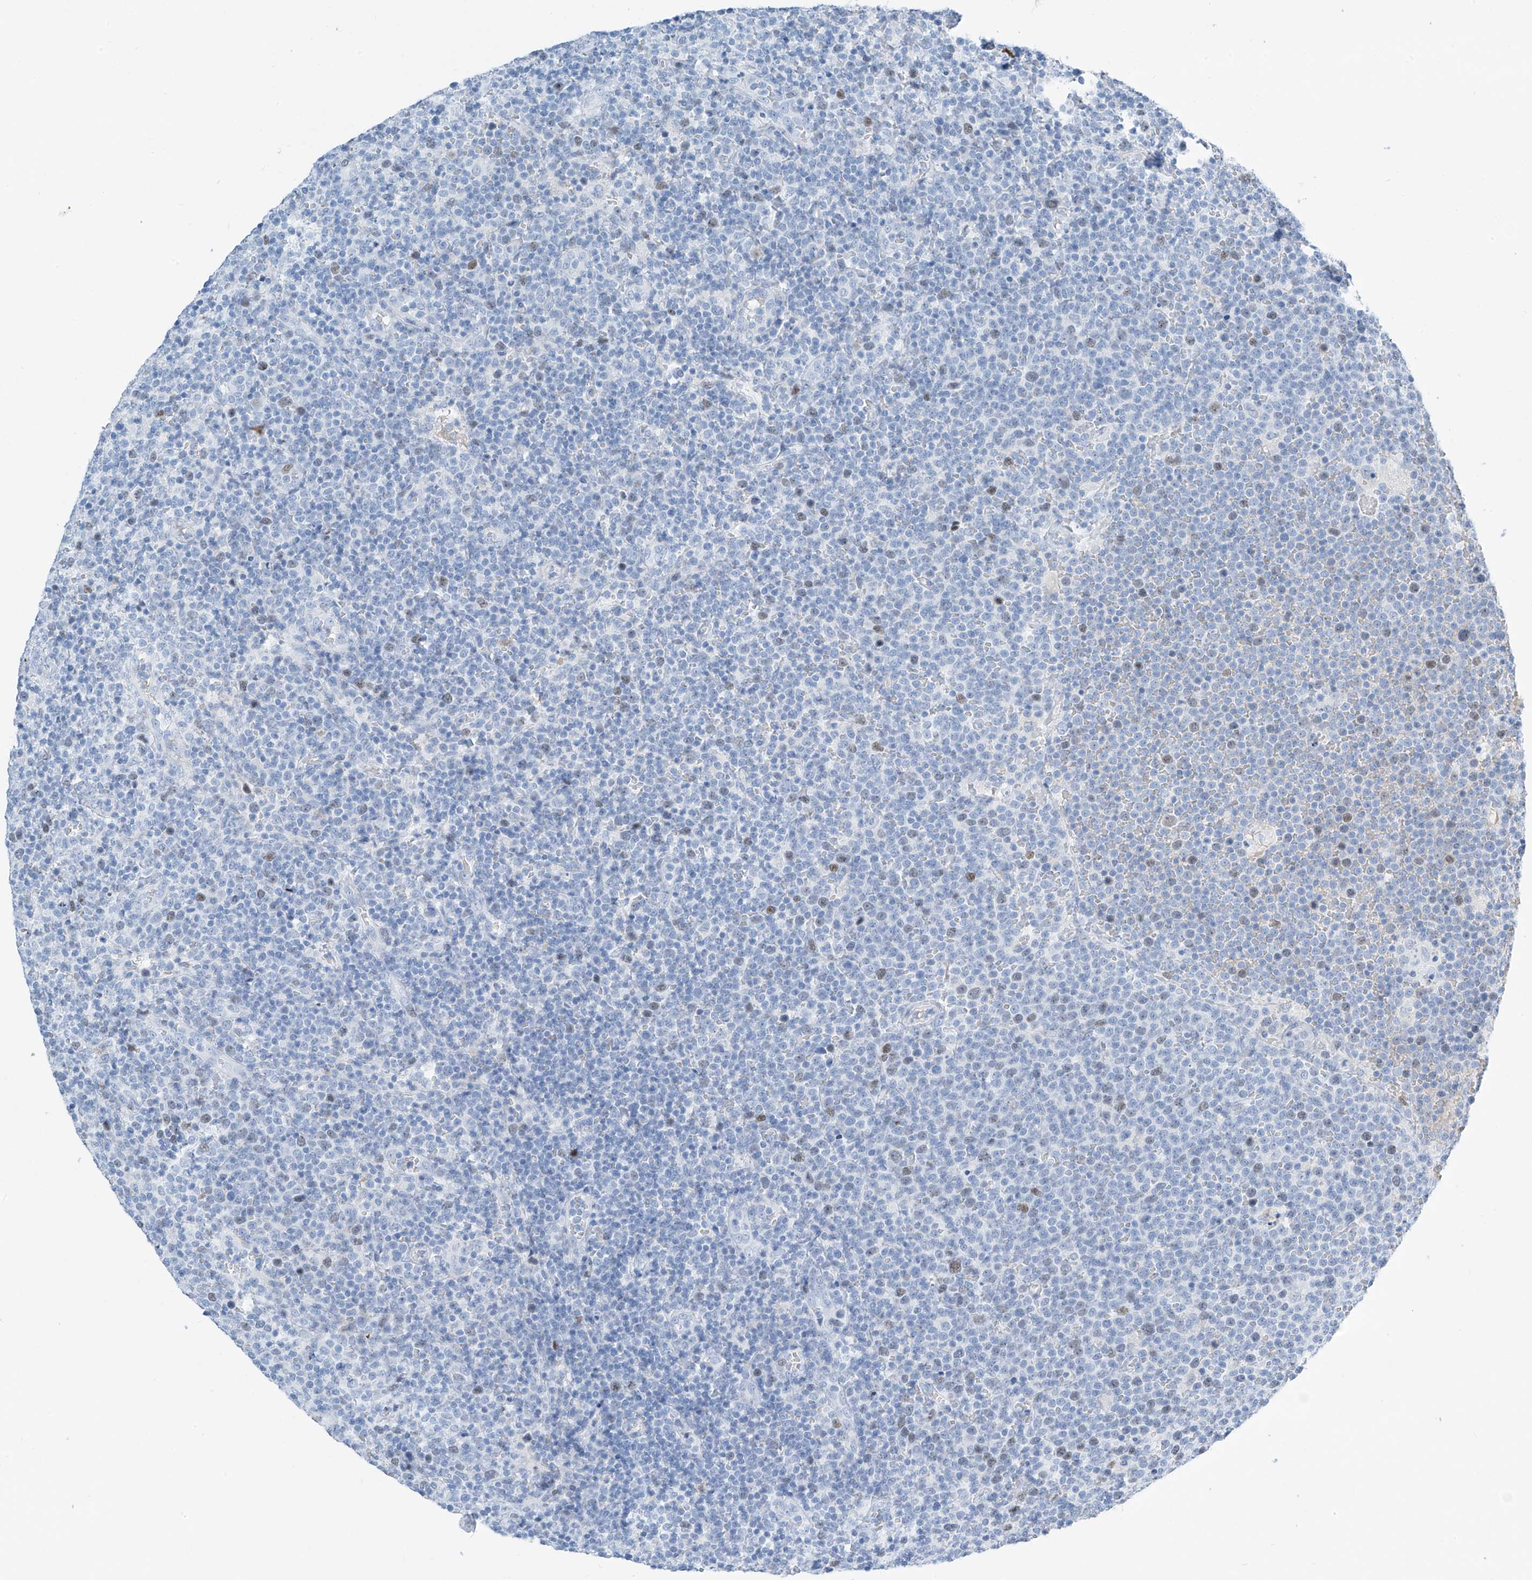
{"staining": {"intensity": "moderate", "quantity": "<25%", "location": "nuclear"}, "tissue": "lymphoma", "cell_type": "Tumor cells", "image_type": "cancer", "snomed": [{"axis": "morphology", "description": "Malignant lymphoma, non-Hodgkin's type, High grade"}, {"axis": "topography", "description": "Lymph node"}], "caption": "Malignant lymphoma, non-Hodgkin's type (high-grade) tissue exhibits moderate nuclear positivity in approximately <25% of tumor cells", "gene": "SGO2", "patient": {"sex": "male", "age": 61}}